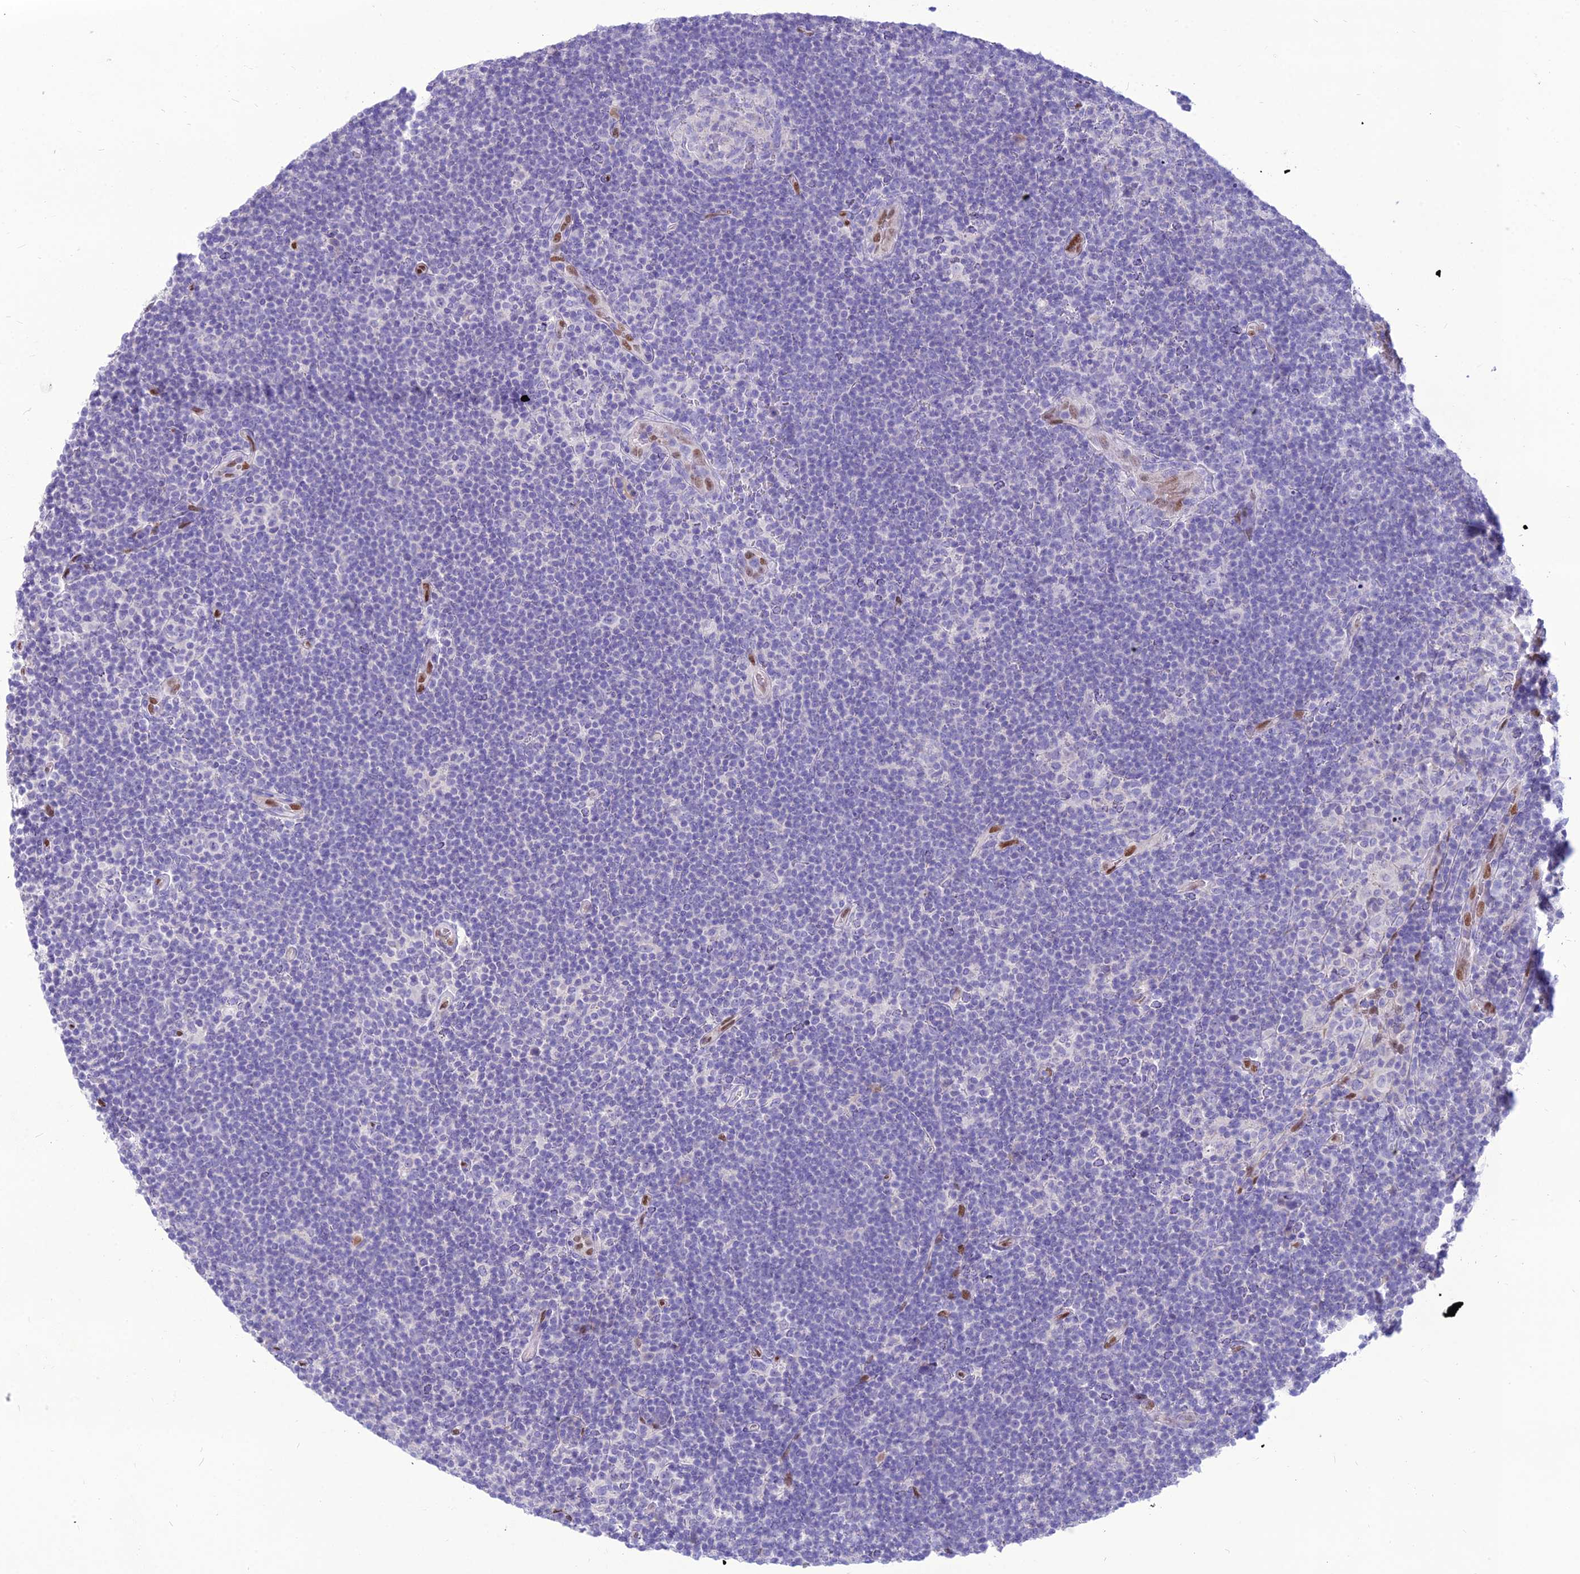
{"staining": {"intensity": "negative", "quantity": "none", "location": "none"}, "tissue": "lymphoma", "cell_type": "Tumor cells", "image_type": "cancer", "snomed": [{"axis": "morphology", "description": "Hodgkin's disease, NOS"}, {"axis": "topography", "description": "Lymph node"}], "caption": "Immunohistochemical staining of human Hodgkin's disease reveals no significant expression in tumor cells. (Stains: DAB (3,3'-diaminobenzidine) IHC with hematoxylin counter stain, Microscopy: brightfield microscopy at high magnification).", "gene": "NOVA2", "patient": {"sex": "female", "age": 57}}